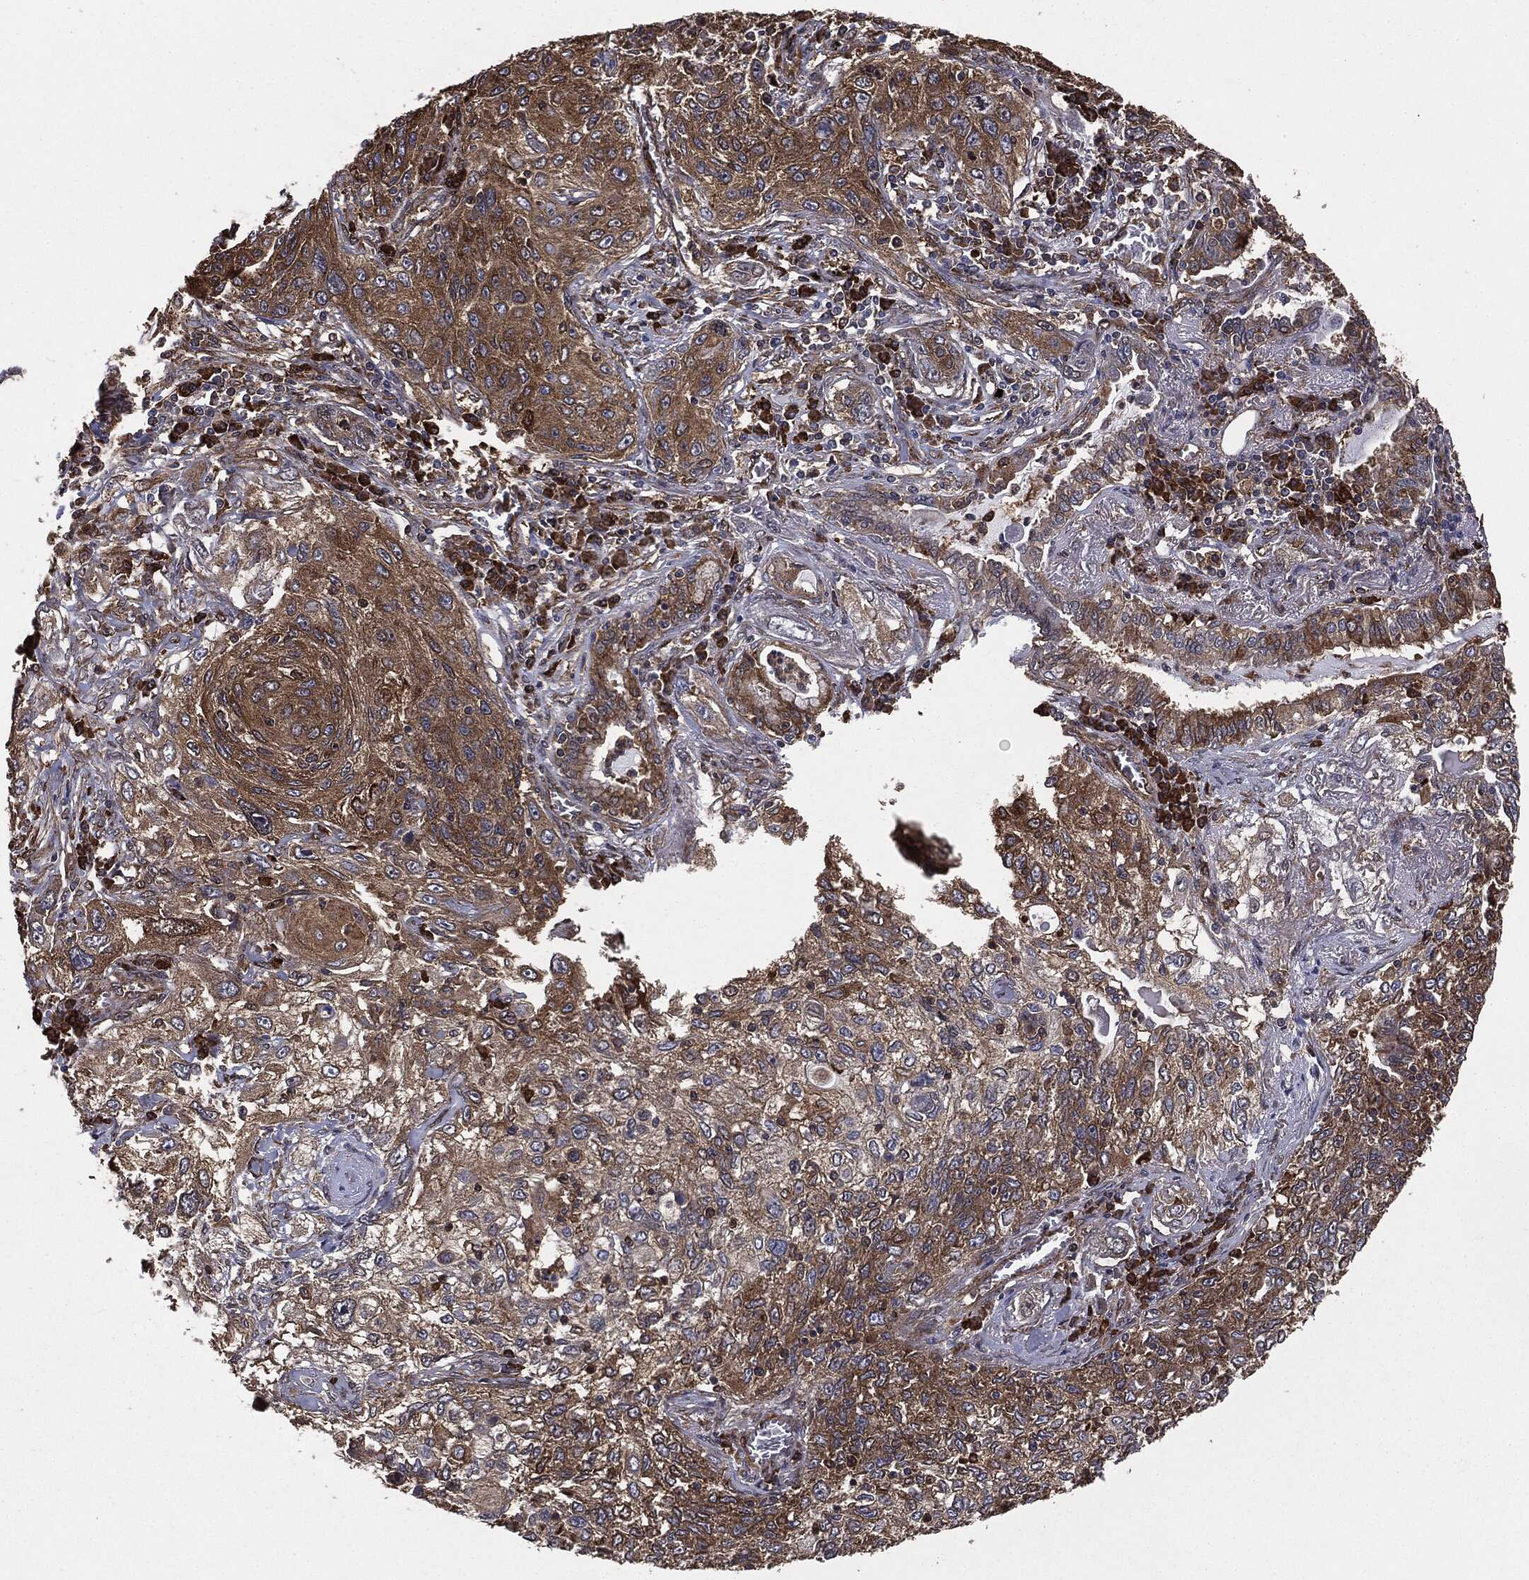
{"staining": {"intensity": "moderate", "quantity": "25%-75%", "location": "cytoplasmic/membranous"}, "tissue": "lung cancer", "cell_type": "Tumor cells", "image_type": "cancer", "snomed": [{"axis": "morphology", "description": "Squamous cell carcinoma, NOS"}, {"axis": "topography", "description": "Lung"}], "caption": "Squamous cell carcinoma (lung) tissue displays moderate cytoplasmic/membranous positivity in about 25%-75% of tumor cells (Stains: DAB (3,3'-diaminobenzidine) in brown, nuclei in blue, Microscopy: brightfield microscopy at high magnification).", "gene": "NME1", "patient": {"sex": "female", "age": 69}}